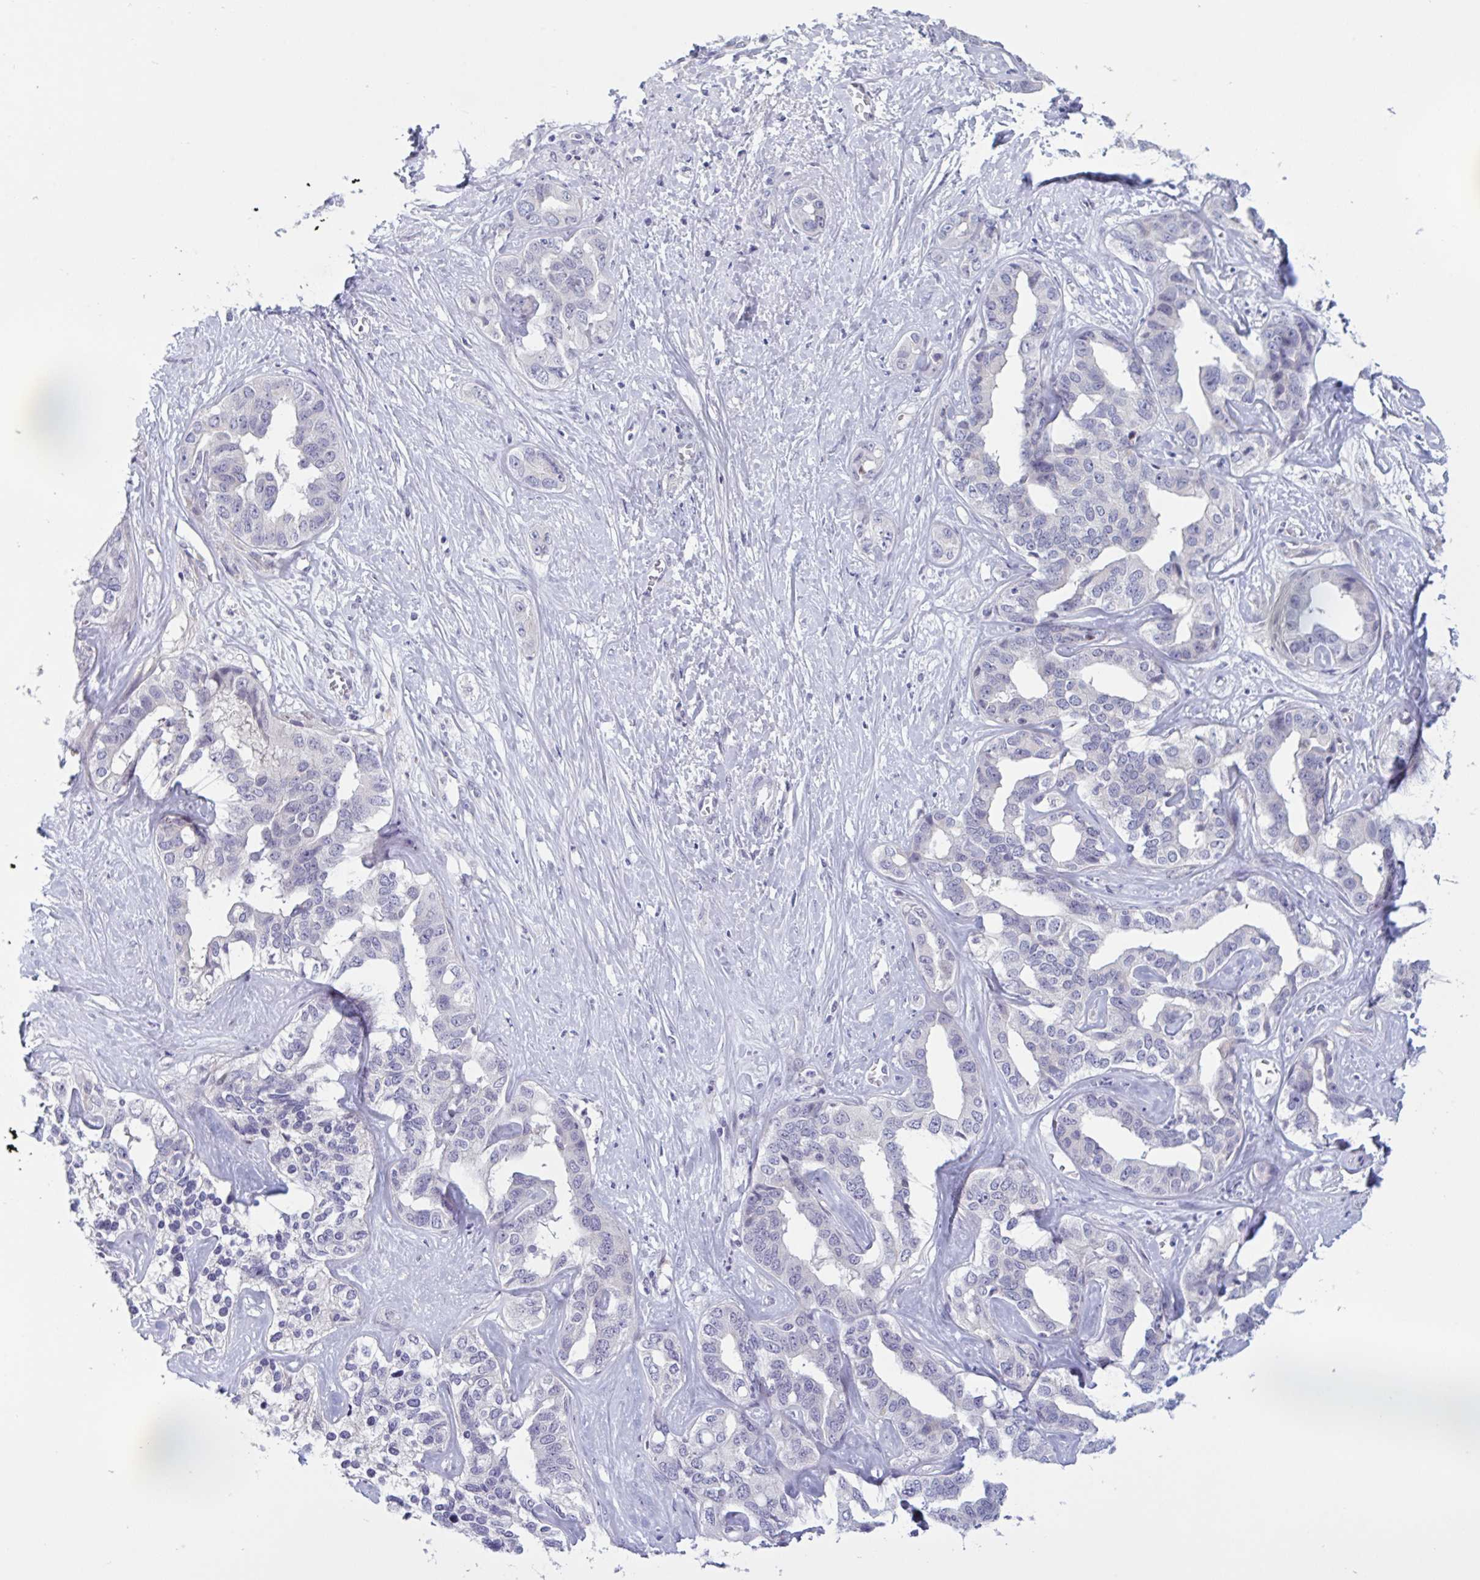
{"staining": {"intensity": "negative", "quantity": "none", "location": "none"}, "tissue": "liver cancer", "cell_type": "Tumor cells", "image_type": "cancer", "snomed": [{"axis": "morphology", "description": "Cholangiocarcinoma"}, {"axis": "topography", "description": "Liver"}], "caption": "Human liver cancer (cholangiocarcinoma) stained for a protein using immunohistochemistry (IHC) exhibits no positivity in tumor cells.", "gene": "TCEAL8", "patient": {"sex": "male", "age": 59}}